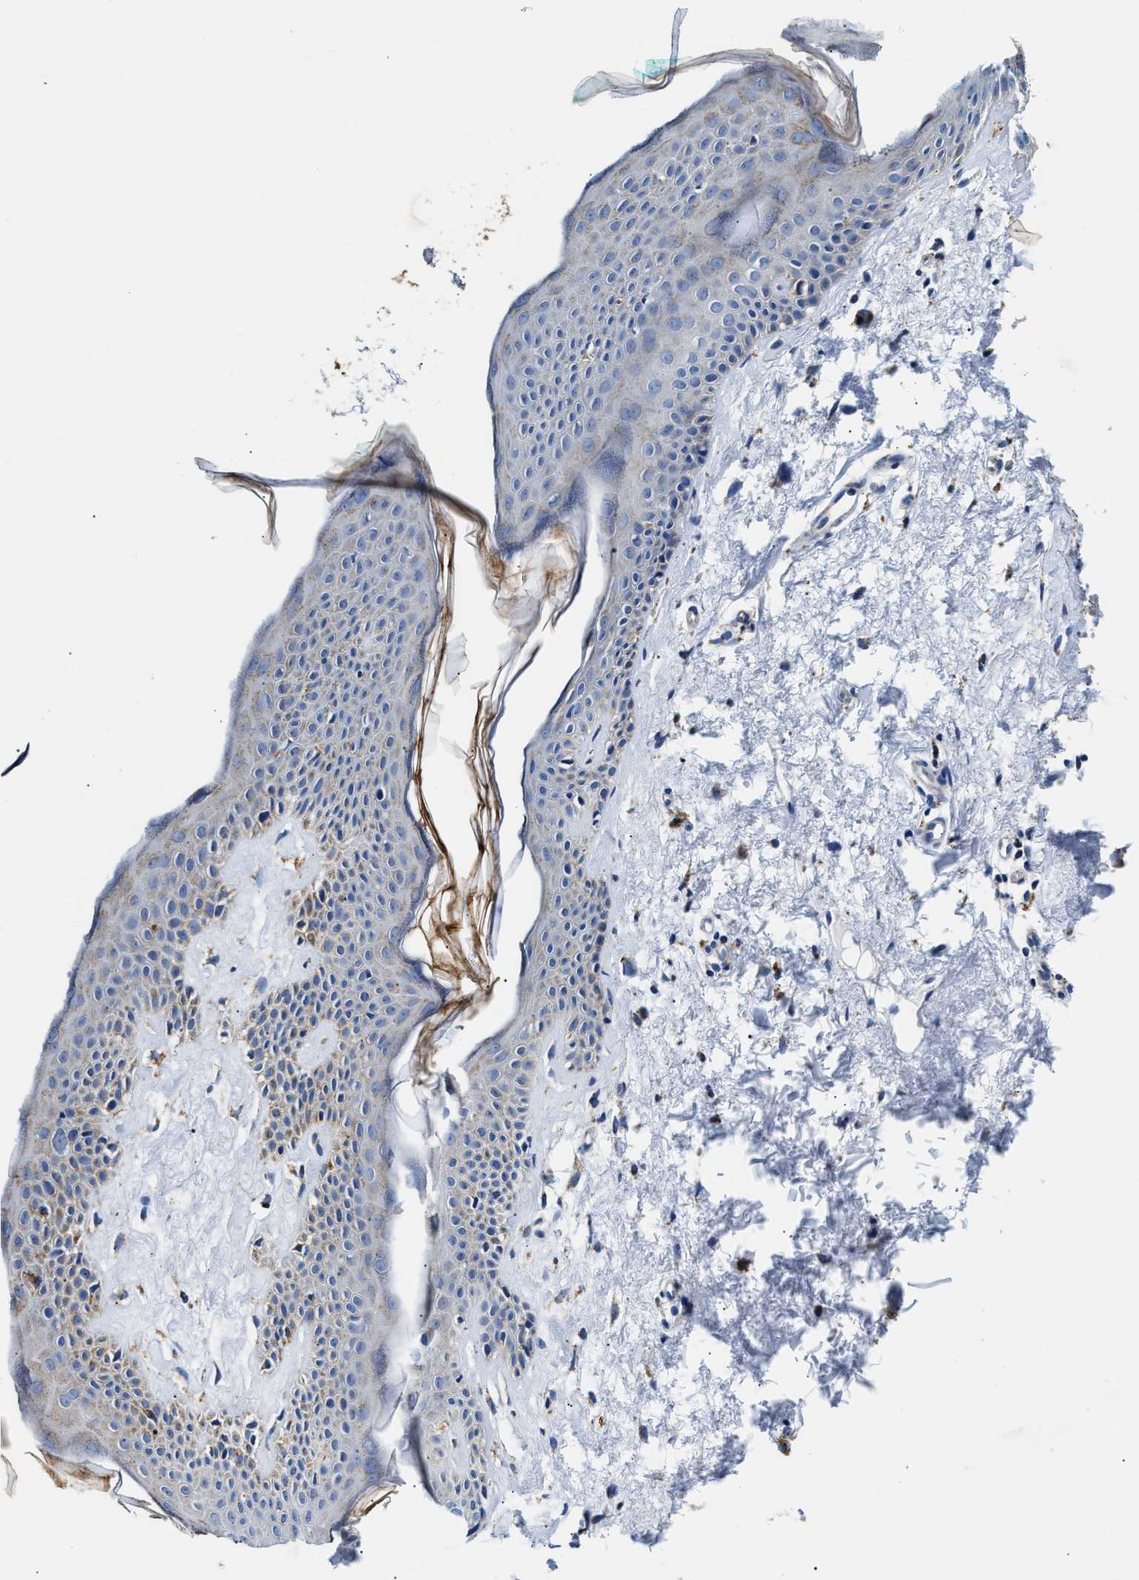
{"staining": {"intensity": "weak", "quantity": "25%-75%", "location": "cytoplasmic/membranous"}, "tissue": "skin cancer", "cell_type": "Tumor cells", "image_type": "cancer", "snomed": [{"axis": "morphology", "description": "Basal cell carcinoma"}, {"axis": "topography", "description": "Skin"}], "caption": "Protein analysis of skin cancer tissue exhibits weak cytoplasmic/membranous staining in approximately 25%-75% of tumor cells.", "gene": "ACADVL", "patient": {"sex": "male", "age": 60}}